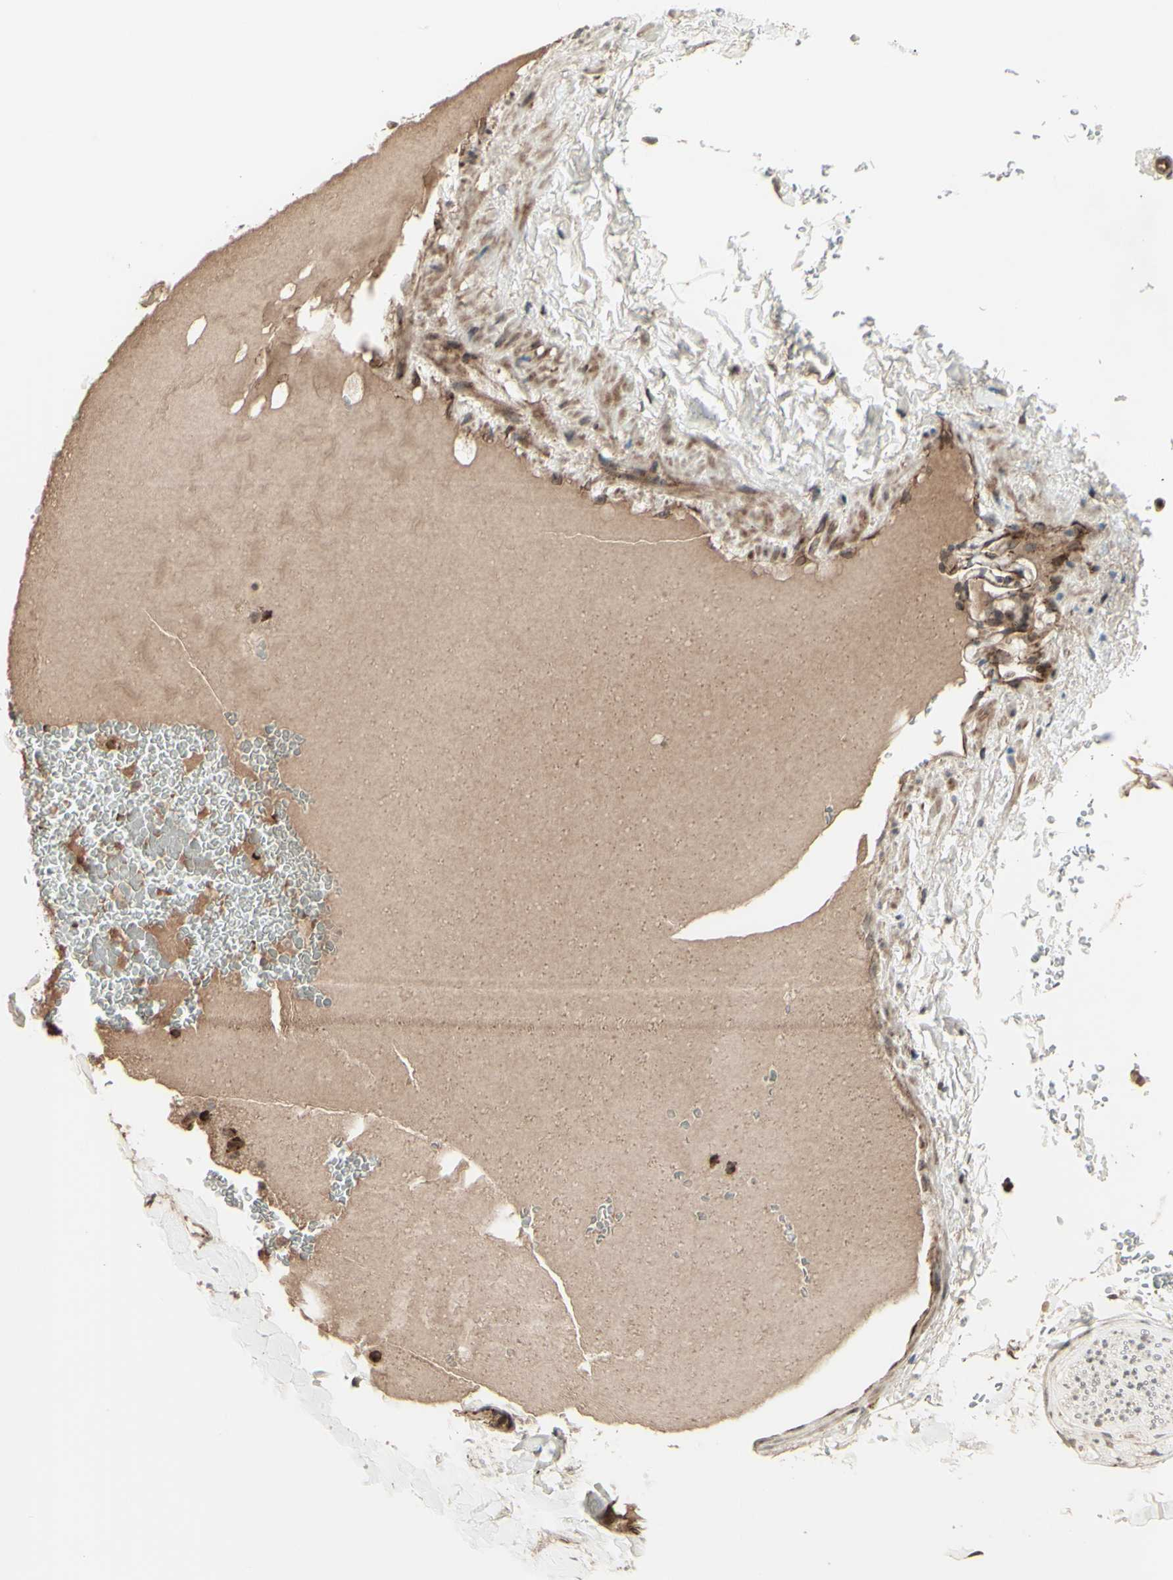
{"staining": {"intensity": "moderate", "quantity": ">75%", "location": "cytoplasmic/membranous,nuclear"}, "tissue": "adipose tissue", "cell_type": "Adipocytes", "image_type": "normal", "snomed": [{"axis": "morphology", "description": "Normal tissue, NOS"}, {"axis": "topography", "description": "Peripheral nerve tissue"}], "caption": "Protein expression analysis of unremarkable human adipose tissue reveals moderate cytoplasmic/membranous,nuclear positivity in approximately >75% of adipocytes.", "gene": "MLF2", "patient": {"sex": "male", "age": 70}}